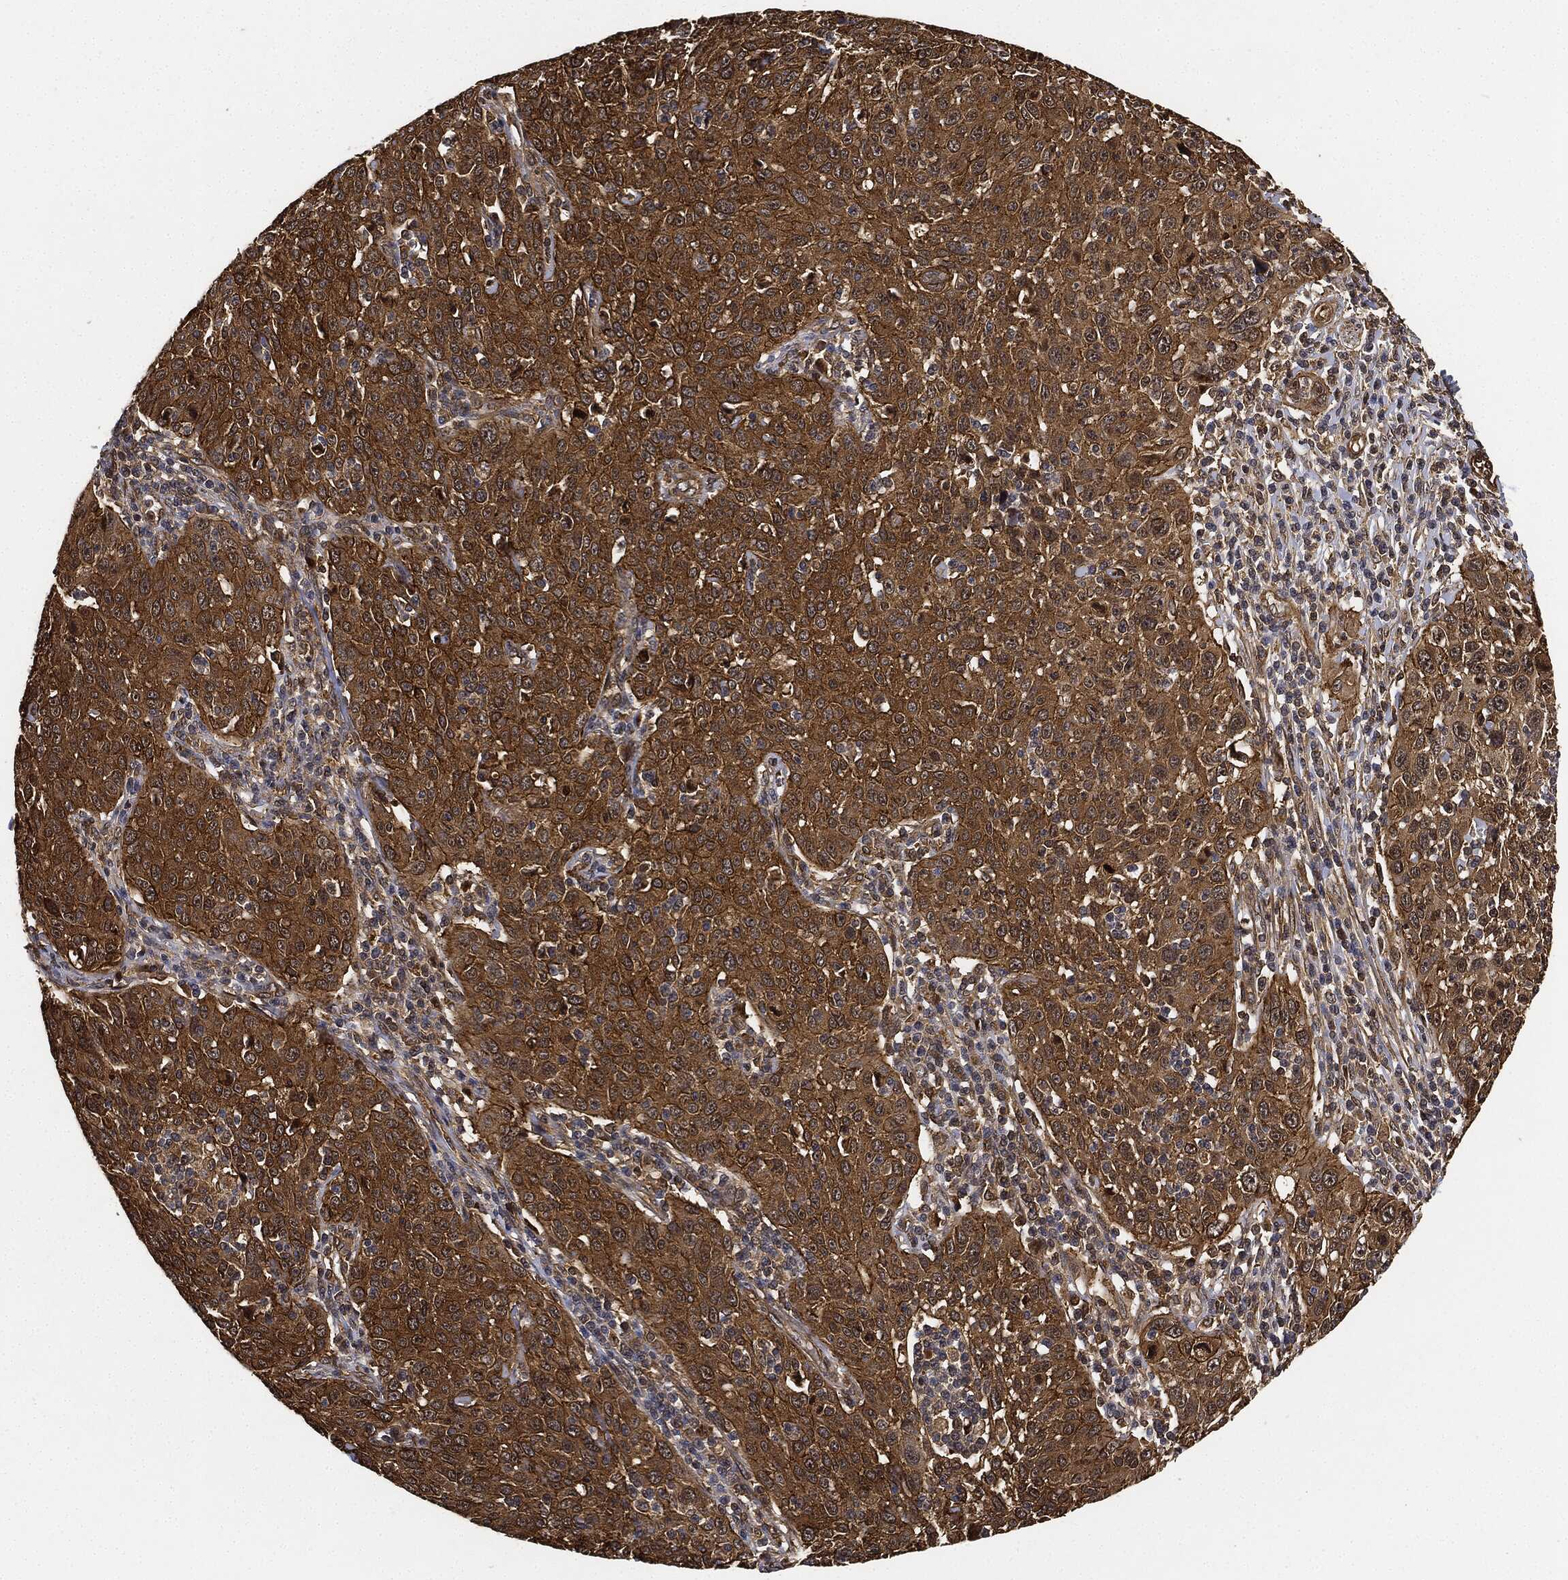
{"staining": {"intensity": "strong", "quantity": ">75%", "location": "cytoplasmic/membranous"}, "tissue": "cervical cancer", "cell_type": "Tumor cells", "image_type": "cancer", "snomed": [{"axis": "morphology", "description": "Squamous cell carcinoma, NOS"}, {"axis": "topography", "description": "Cervix"}], "caption": "DAB immunohistochemical staining of human cervical squamous cell carcinoma displays strong cytoplasmic/membranous protein staining in about >75% of tumor cells.", "gene": "CEP290", "patient": {"sex": "female", "age": 26}}